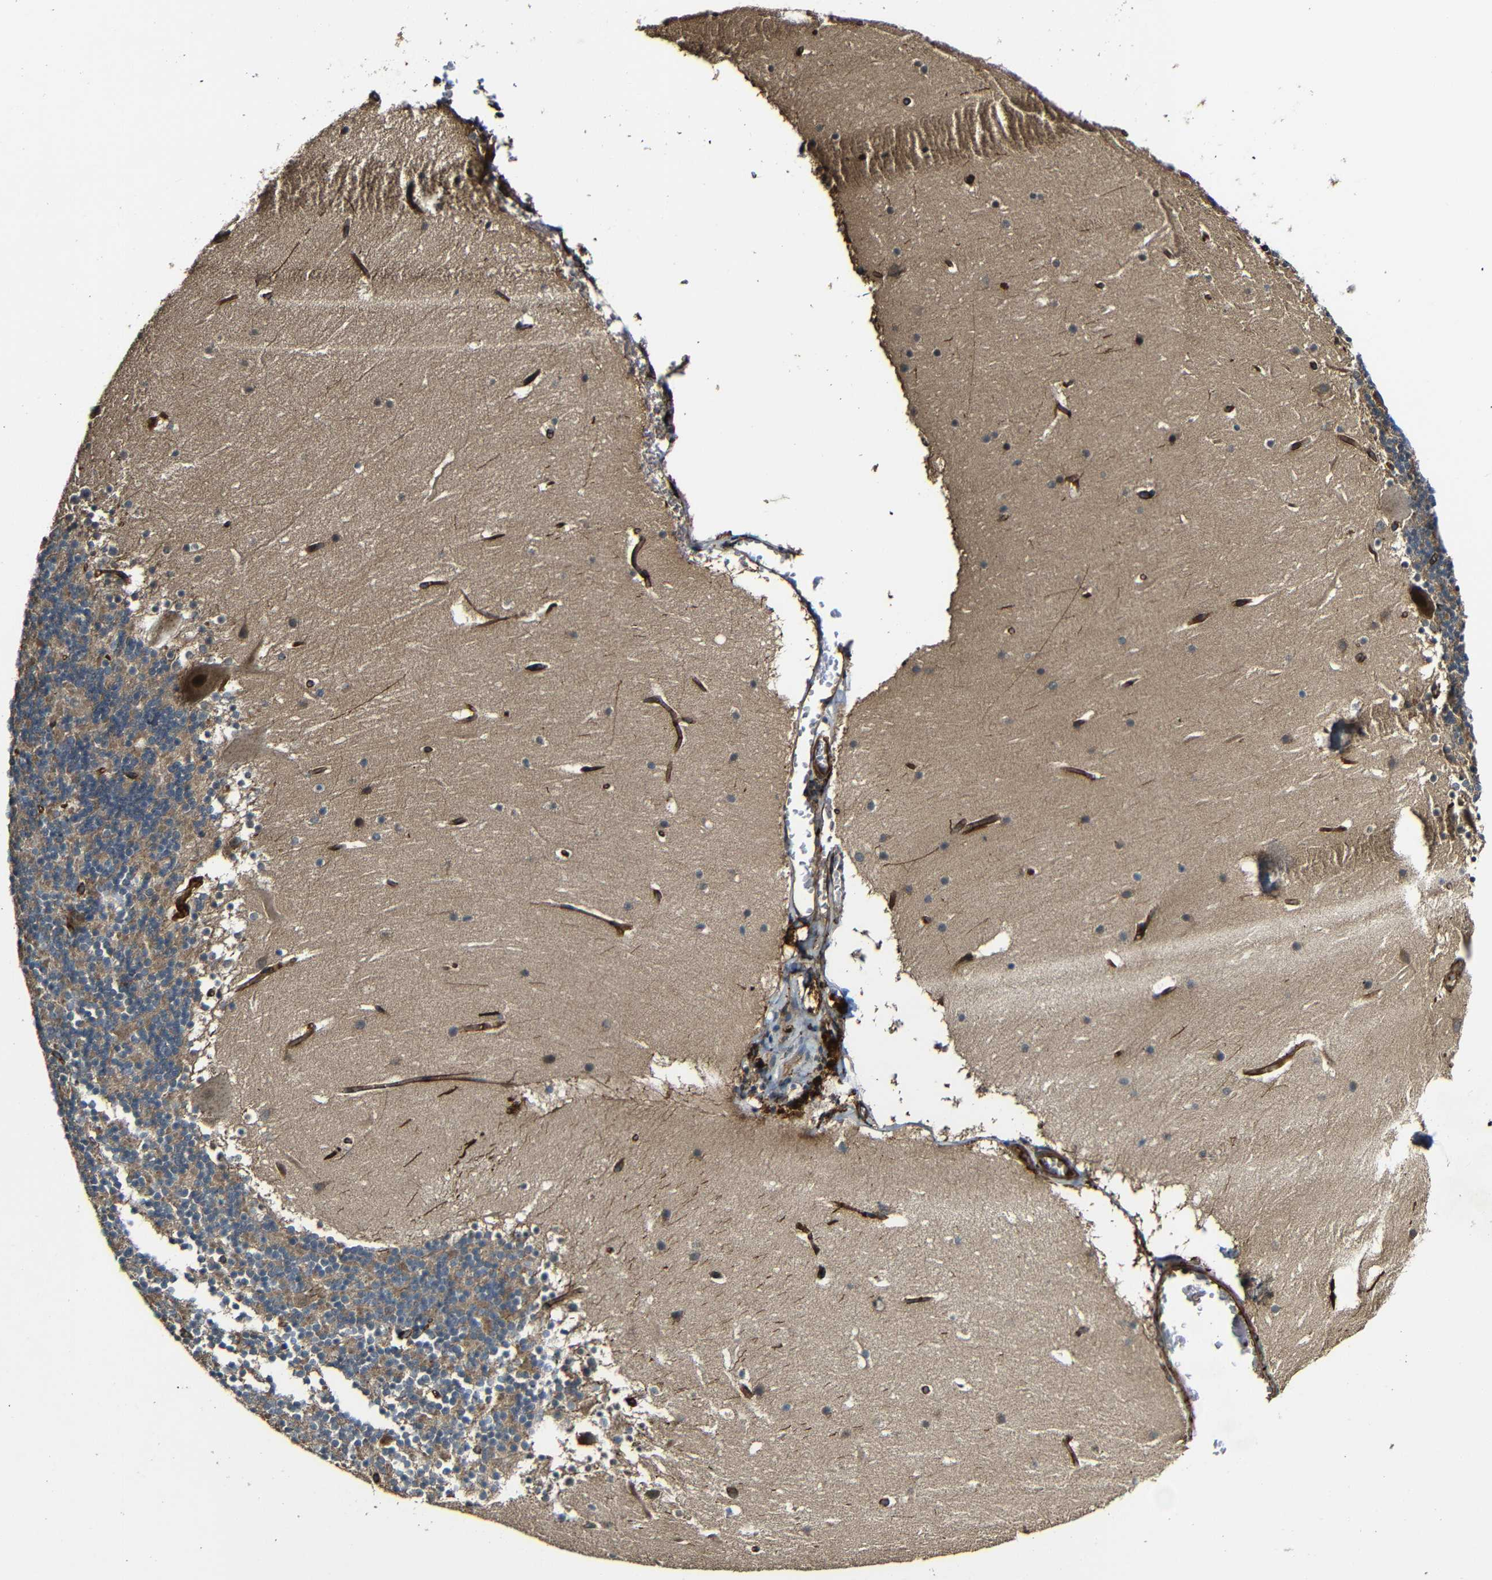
{"staining": {"intensity": "moderate", "quantity": "25%-75%", "location": "cytoplasmic/membranous"}, "tissue": "cerebellum", "cell_type": "Cells in granular layer", "image_type": "normal", "snomed": [{"axis": "morphology", "description": "Normal tissue, NOS"}, {"axis": "topography", "description": "Cerebellum"}], "caption": "A brown stain highlights moderate cytoplasmic/membranous staining of a protein in cells in granular layer of benign cerebellum. (Stains: DAB in brown, nuclei in blue, Microscopy: brightfield microscopy at high magnification).", "gene": "RELL1", "patient": {"sex": "male", "age": 45}}